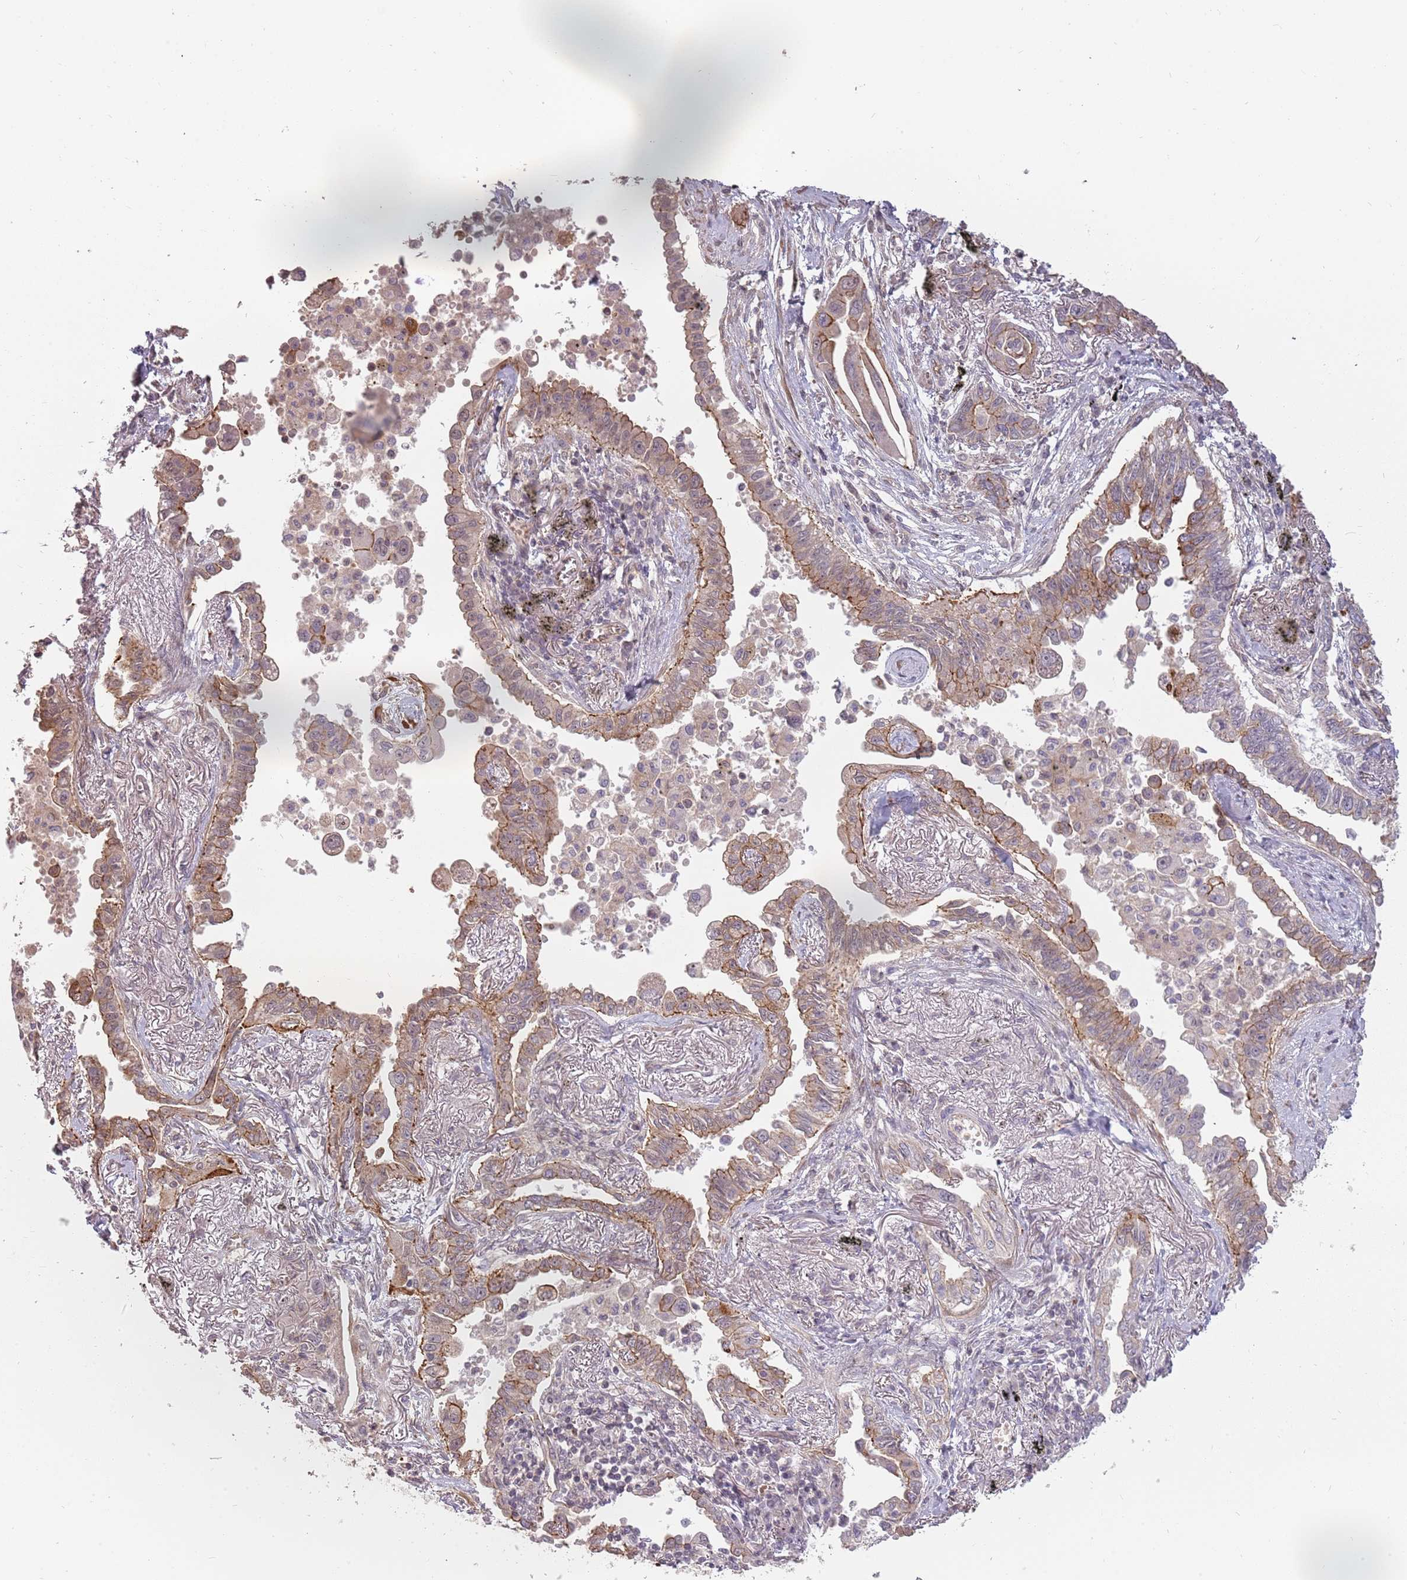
{"staining": {"intensity": "moderate", "quantity": "25%-75%", "location": "cytoplasmic/membranous"}, "tissue": "lung cancer", "cell_type": "Tumor cells", "image_type": "cancer", "snomed": [{"axis": "morphology", "description": "Adenocarcinoma, NOS"}, {"axis": "topography", "description": "Lung"}], "caption": "The image exhibits immunohistochemical staining of adenocarcinoma (lung). There is moderate cytoplasmic/membranous positivity is appreciated in approximately 25%-75% of tumor cells.", "gene": "PPP1R14C", "patient": {"sex": "male", "age": 67}}